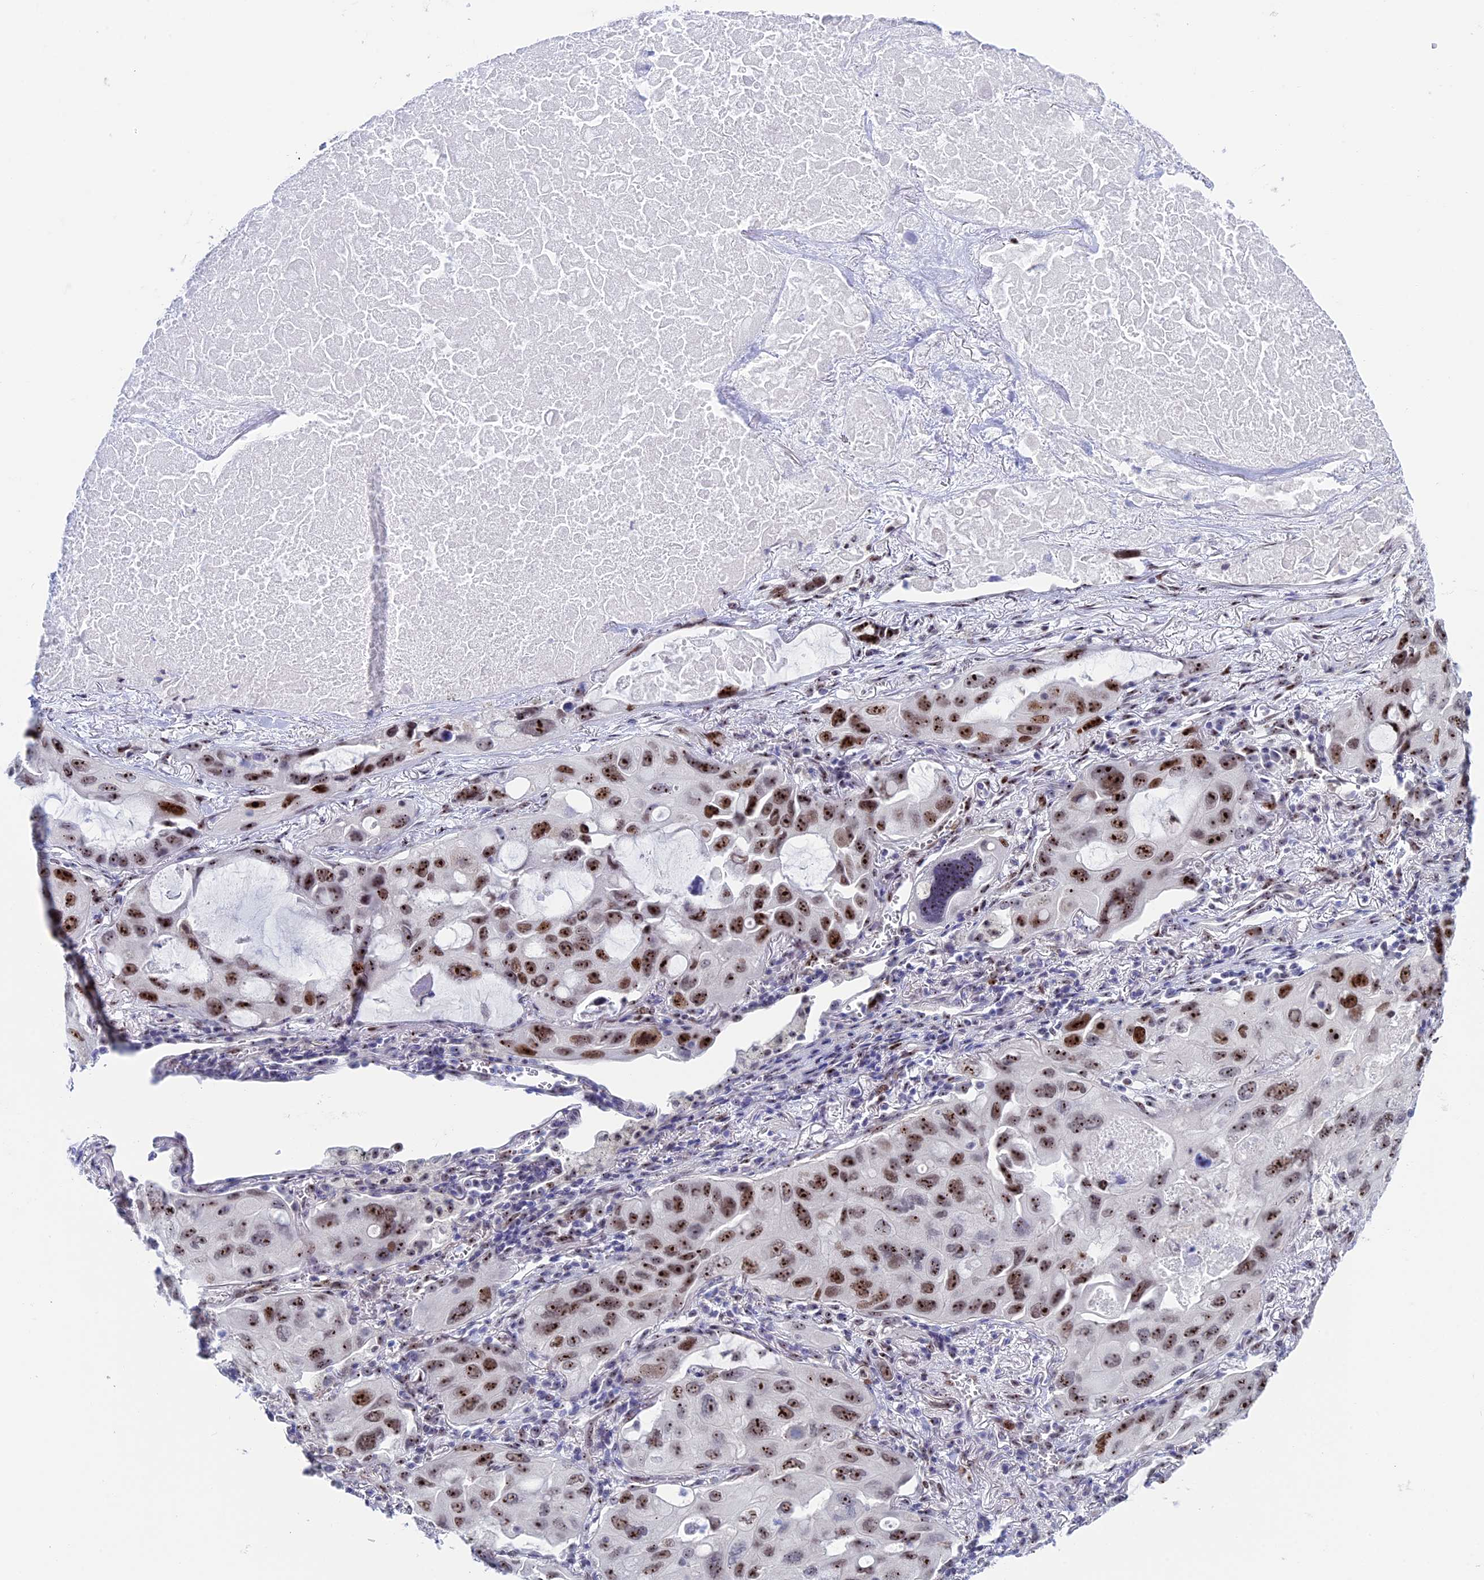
{"staining": {"intensity": "strong", "quantity": ">75%", "location": "nuclear"}, "tissue": "lung cancer", "cell_type": "Tumor cells", "image_type": "cancer", "snomed": [{"axis": "morphology", "description": "Squamous cell carcinoma, NOS"}, {"axis": "topography", "description": "Lung"}], "caption": "Immunohistochemical staining of human lung cancer (squamous cell carcinoma) displays strong nuclear protein expression in about >75% of tumor cells. The staining was performed using DAB (3,3'-diaminobenzidine), with brown indicating positive protein expression. Nuclei are stained blue with hematoxylin.", "gene": "CCDC86", "patient": {"sex": "female", "age": 73}}